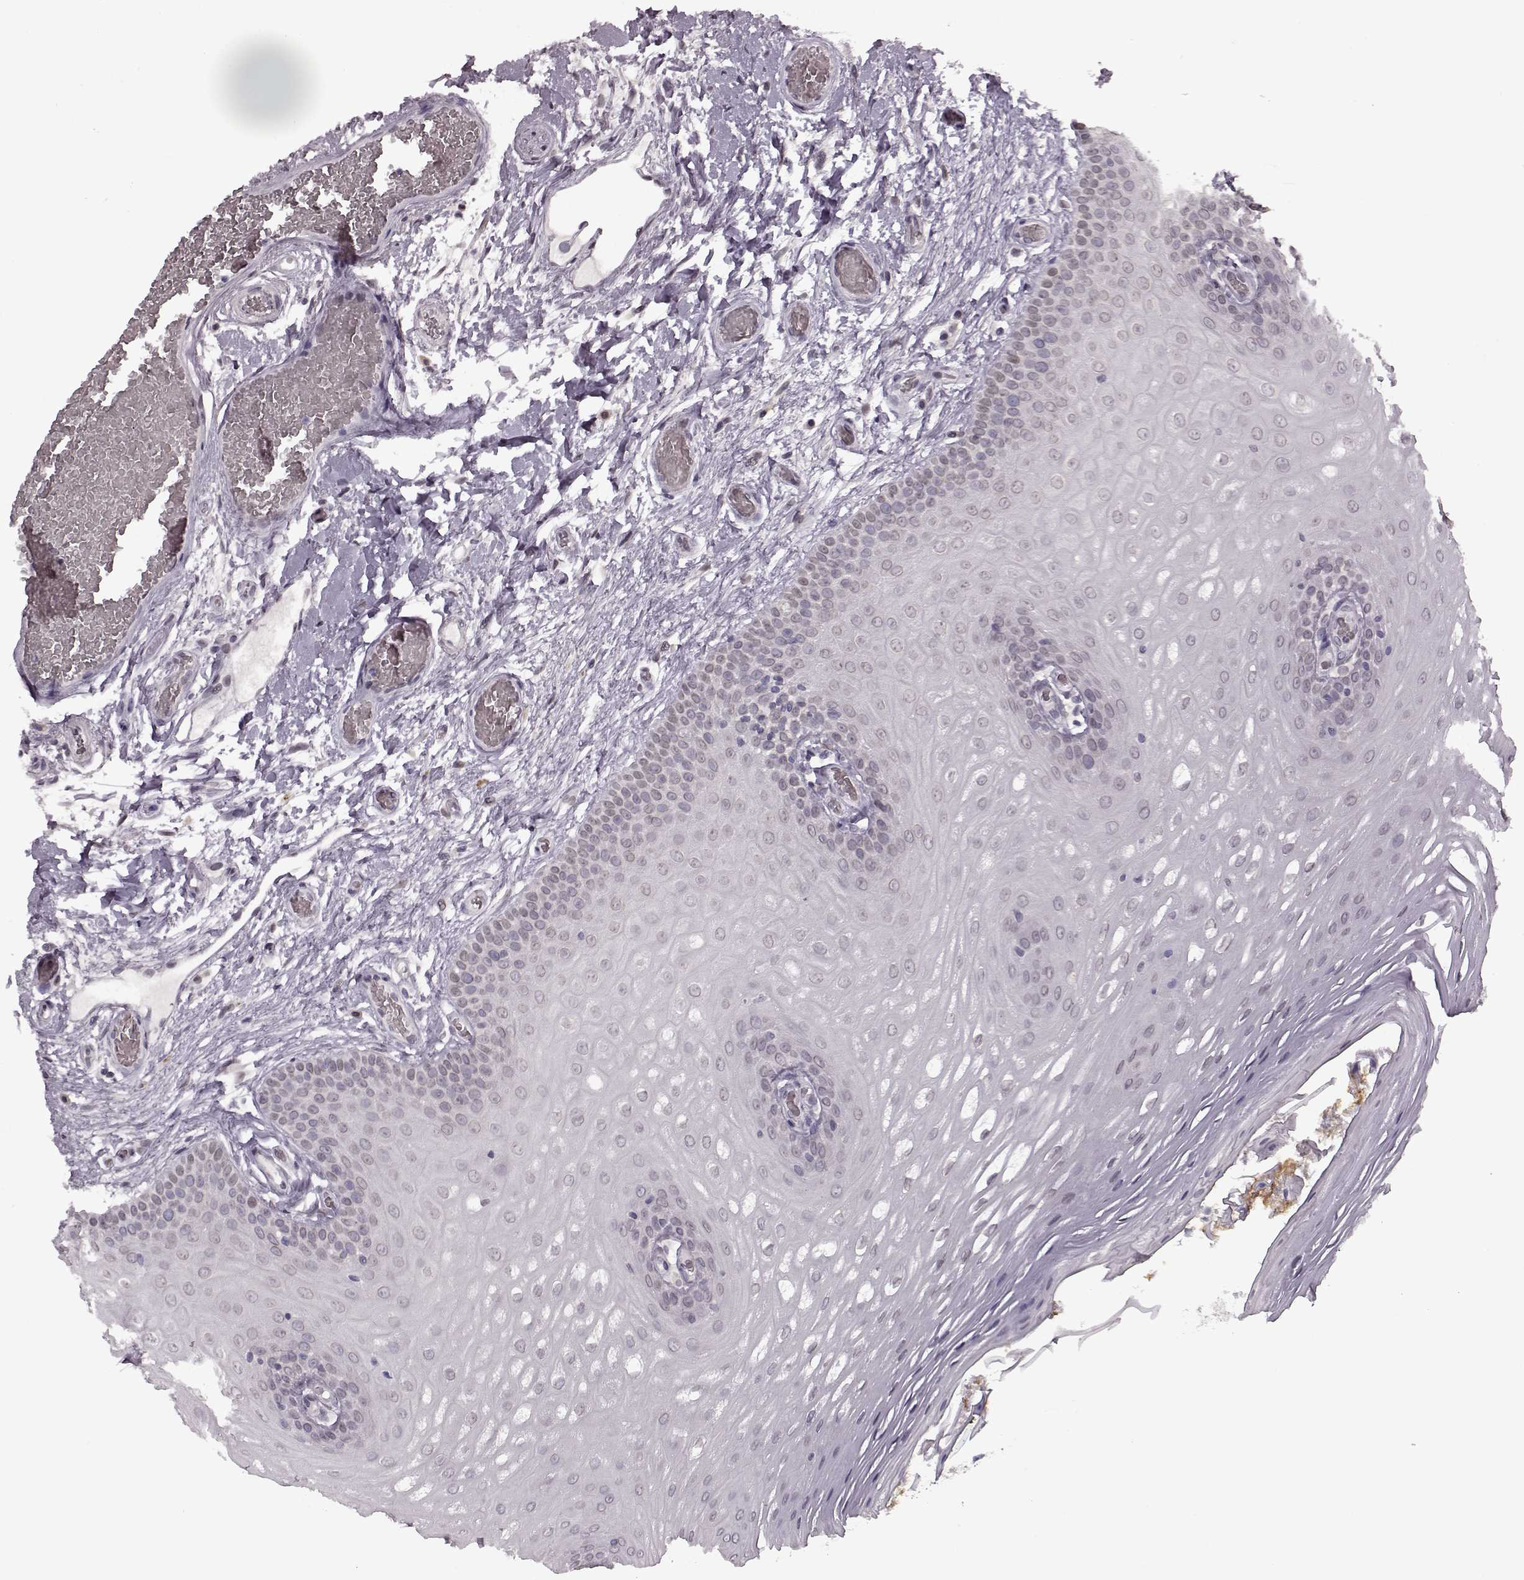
{"staining": {"intensity": "weak", "quantity": "<25%", "location": "nuclear"}, "tissue": "oral mucosa", "cell_type": "Squamous epithelial cells", "image_type": "normal", "snomed": [{"axis": "morphology", "description": "Normal tissue, NOS"}, {"axis": "morphology", "description": "Squamous cell carcinoma, NOS"}, {"axis": "topography", "description": "Oral tissue"}, {"axis": "topography", "description": "Head-Neck"}], "caption": "IHC histopathology image of unremarkable oral mucosa stained for a protein (brown), which exhibits no expression in squamous epithelial cells.", "gene": "STX1A", "patient": {"sex": "male", "age": 78}}